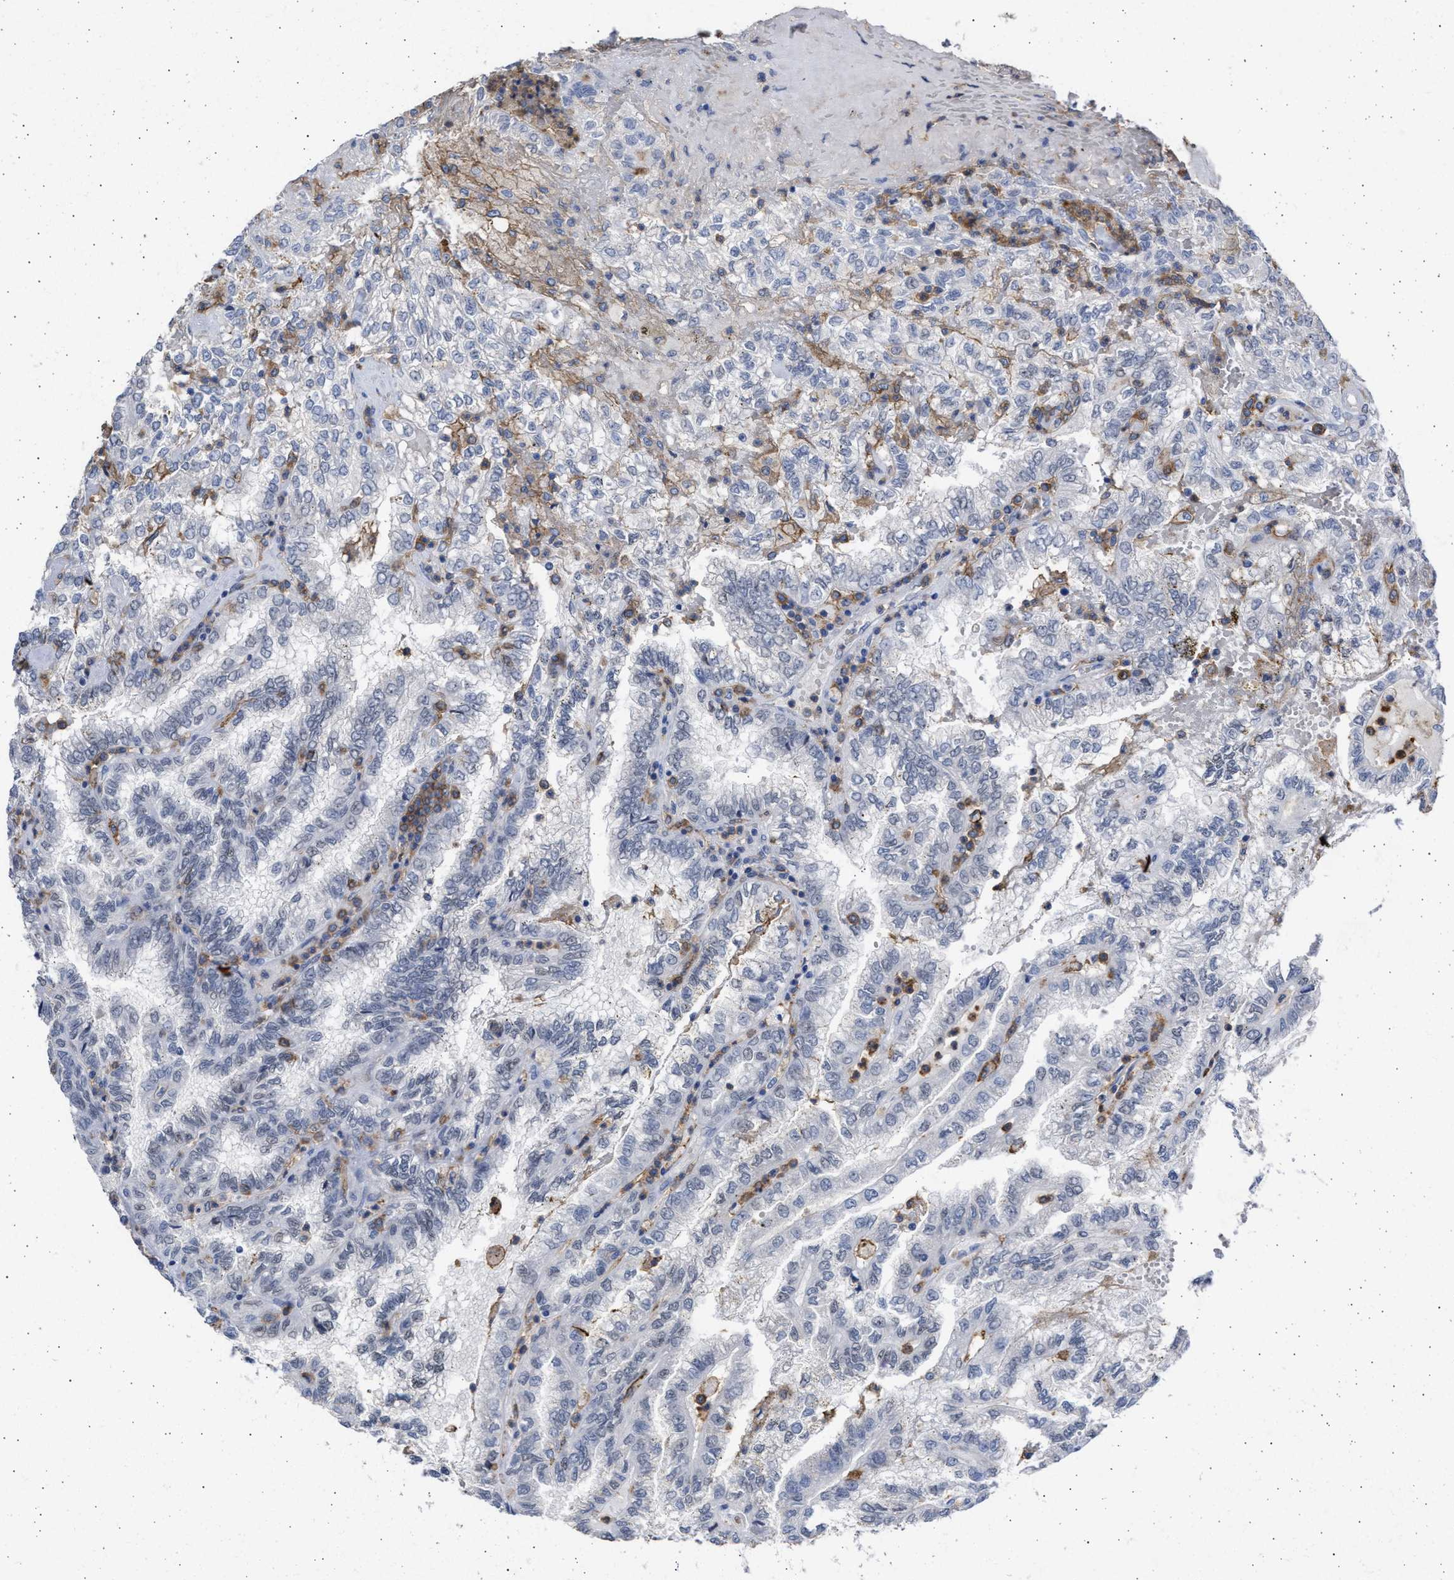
{"staining": {"intensity": "negative", "quantity": "none", "location": "none"}, "tissue": "renal cancer", "cell_type": "Tumor cells", "image_type": "cancer", "snomed": [{"axis": "morphology", "description": "Inflammation, NOS"}, {"axis": "morphology", "description": "Adenocarcinoma, NOS"}, {"axis": "topography", "description": "Kidney"}], "caption": "Micrograph shows no protein staining in tumor cells of adenocarcinoma (renal) tissue.", "gene": "FCER1A", "patient": {"sex": "male", "age": 68}}